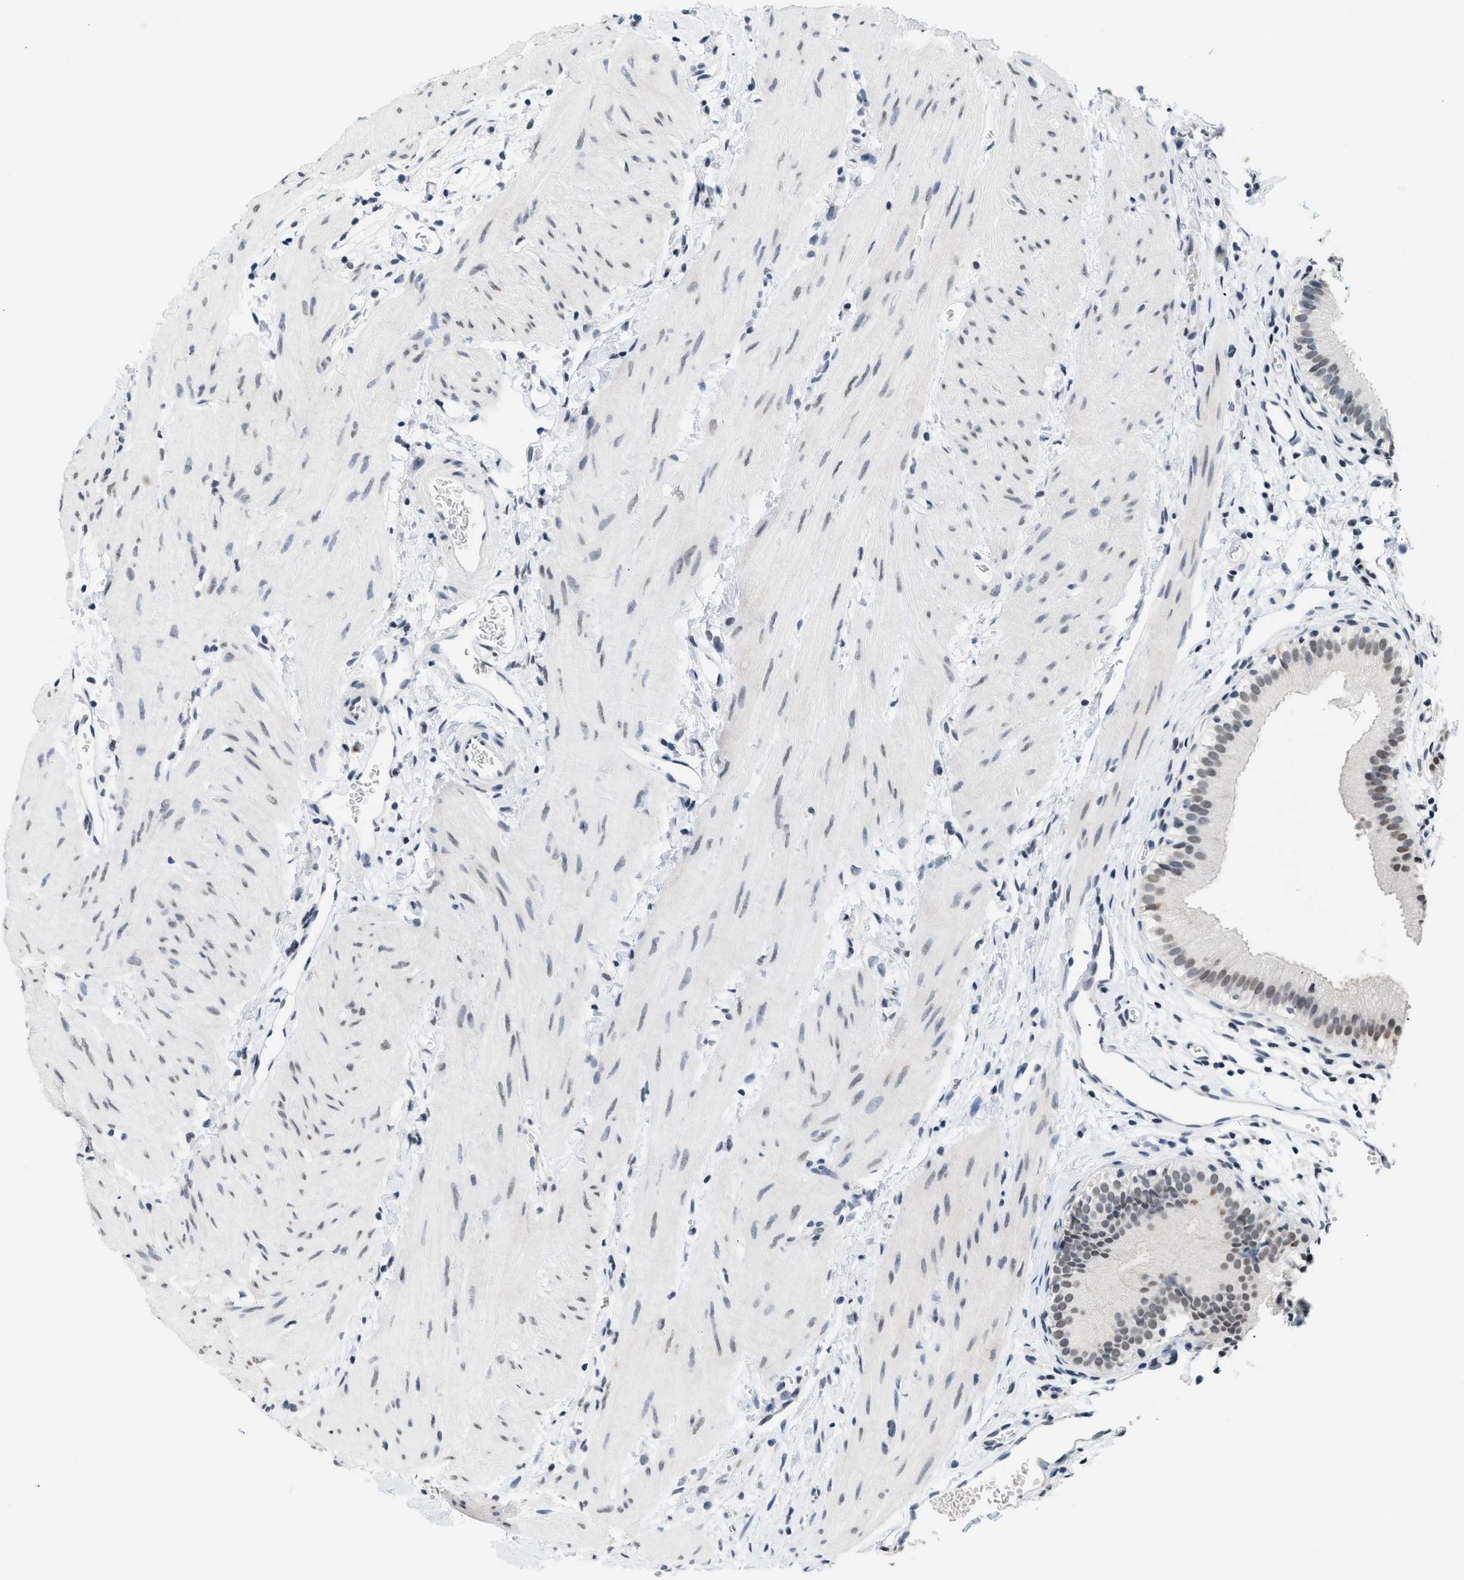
{"staining": {"intensity": "moderate", "quantity": "25%-75%", "location": "nuclear"}, "tissue": "gallbladder", "cell_type": "Glandular cells", "image_type": "normal", "snomed": [{"axis": "morphology", "description": "Normal tissue, NOS"}, {"axis": "topography", "description": "Gallbladder"}], "caption": "Protein expression analysis of normal human gallbladder reveals moderate nuclear staining in about 25%-75% of glandular cells. The protein of interest is stained brown, and the nuclei are stained in blue (DAB (3,3'-diaminobenzidine) IHC with brightfield microscopy, high magnification).", "gene": "RAF1", "patient": {"sex": "female", "age": 26}}